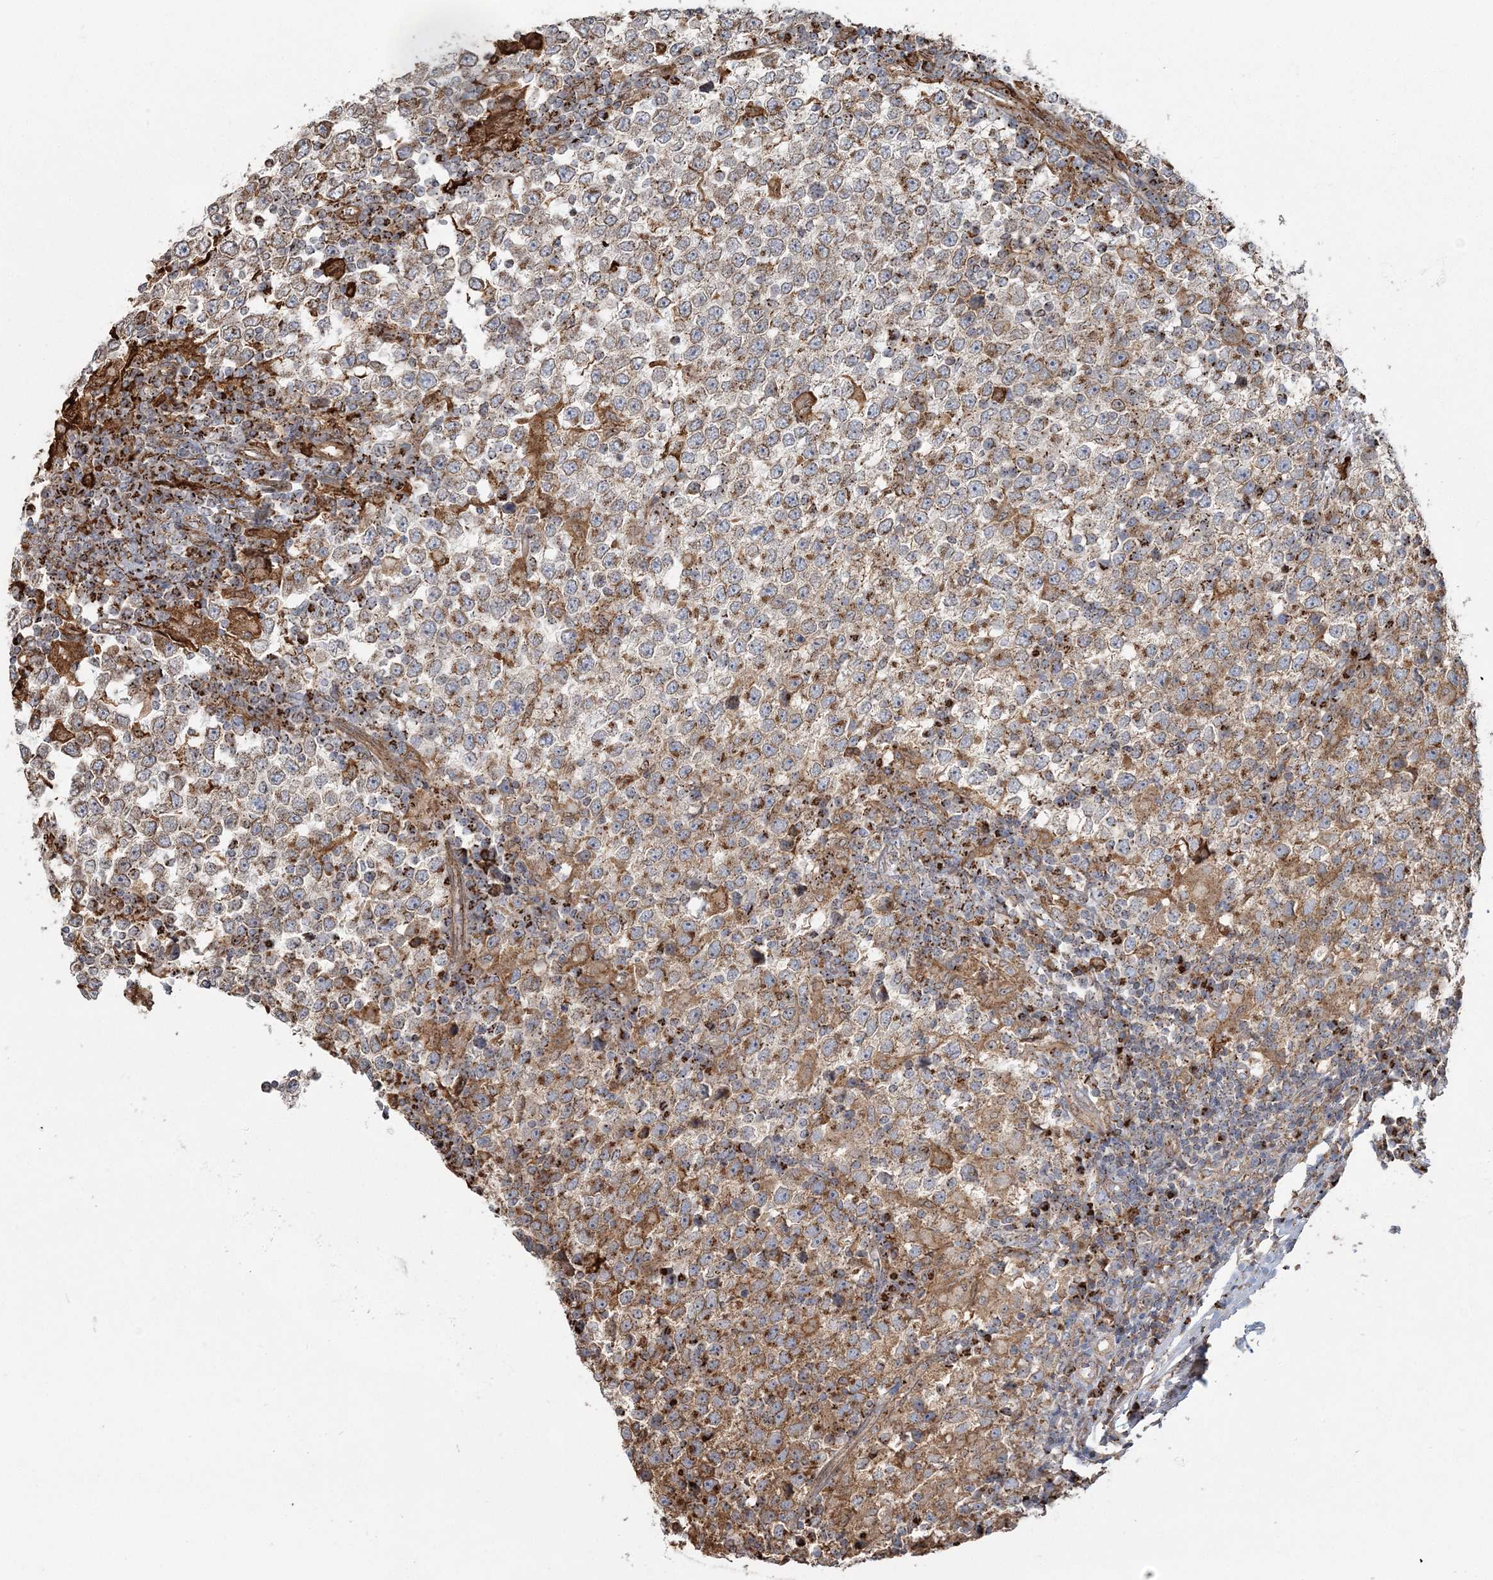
{"staining": {"intensity": "moderate", "quantity": ">75%", "location": "cytoplasmic/membranous"}, "tissue": "testis cancer", "cell_type": "Tumor cells", "image_type": "cancer", "snomed": [{"axis": "morphology", "description": "Seminoma, NOS"}, {"axis": "topography", "description": "Testis"}], "caption": "Testis cancer (seminoma) stained with immunohistochemistry exhibits moderate cytoplasmic/membranous staining in about >75% of tumor cells.", "gene": "TRAF3IP2", "patient": {"sex": "male", "age": 65}}